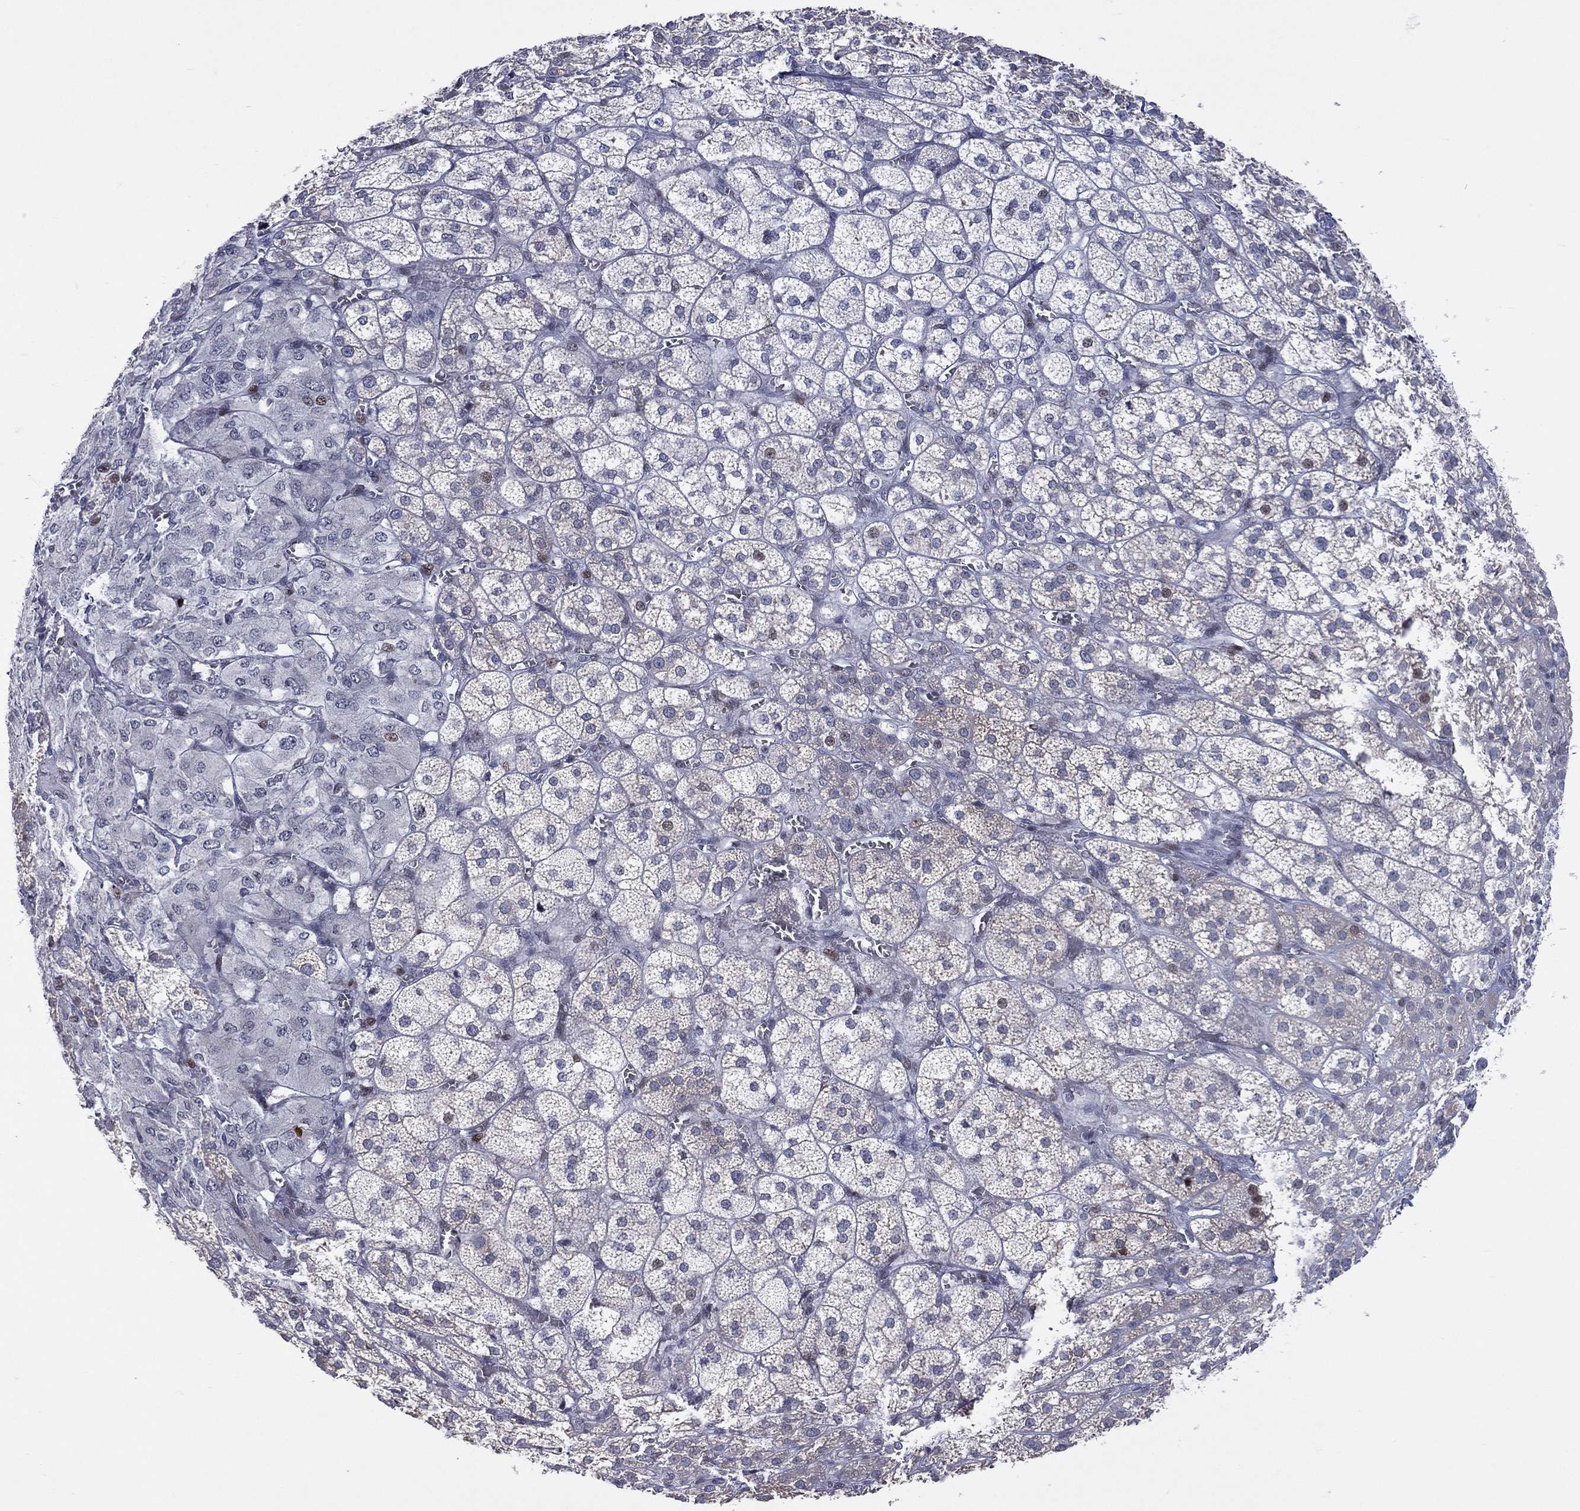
{"staining": {"intensity": "moderate", "quantity": "<25%", "location": "nuclear"}, "tissue": "adrenal gland", "cell_type": "Glandular cells", "image_type": "normal", "snomed": [{"axis": "morphology", "description": "Normal tissue, NOS"}, {"axis": "topography", "description": "Adrenal gland"}], "caption": "The image exhibits a brown stain indicating the presence of a protein in the nuclear of glandular cells in adrenal gland.", "gene": "DBF4B", "patient": {"sex": "female", "age": 60}}